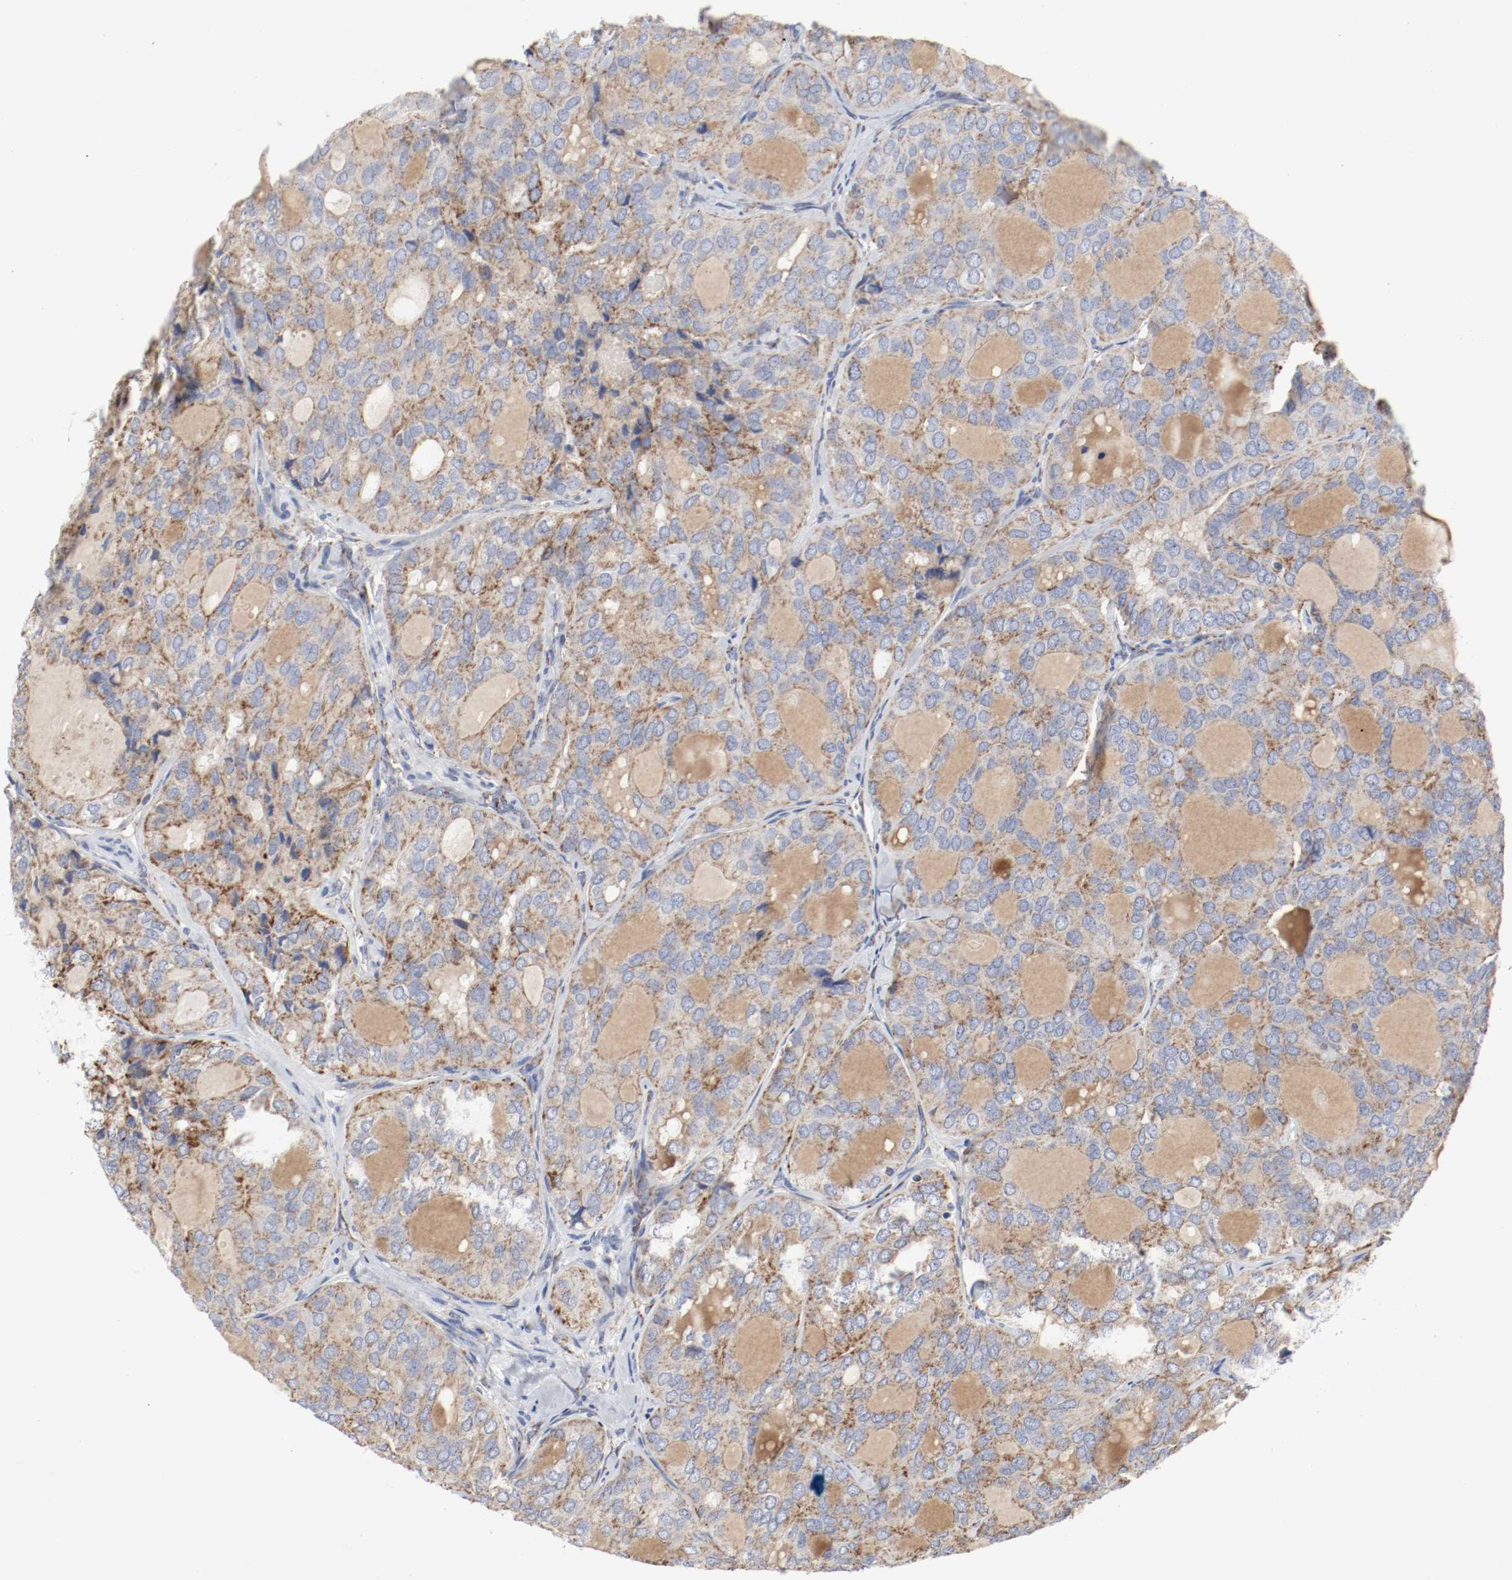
{"staining": {"intensity": "moderate", "quantity": ">75%", "location": "cytoplasmic/membranous"}, "tissue": "thyroid cancer", "cell_type": "Tumor cells", "image_type": "cancer", "snomed": [{"axis": "morphology", "description": "Follicular adenoma carcinoma, NOS"}, {"axis": "topography", "description": "Thyroid gland"}], "caption": "An immunohistochemistry (IHC) photomicrograph of neoplastic tissue is shown. Protein staining in brown highlights moderate cytoplasmic/membranous positivity in follicular adenoma carcinoma (thyroid) within tumor cells.", "gene": "AFG3L2", "patient": {"sex": "male", "age": 75}}